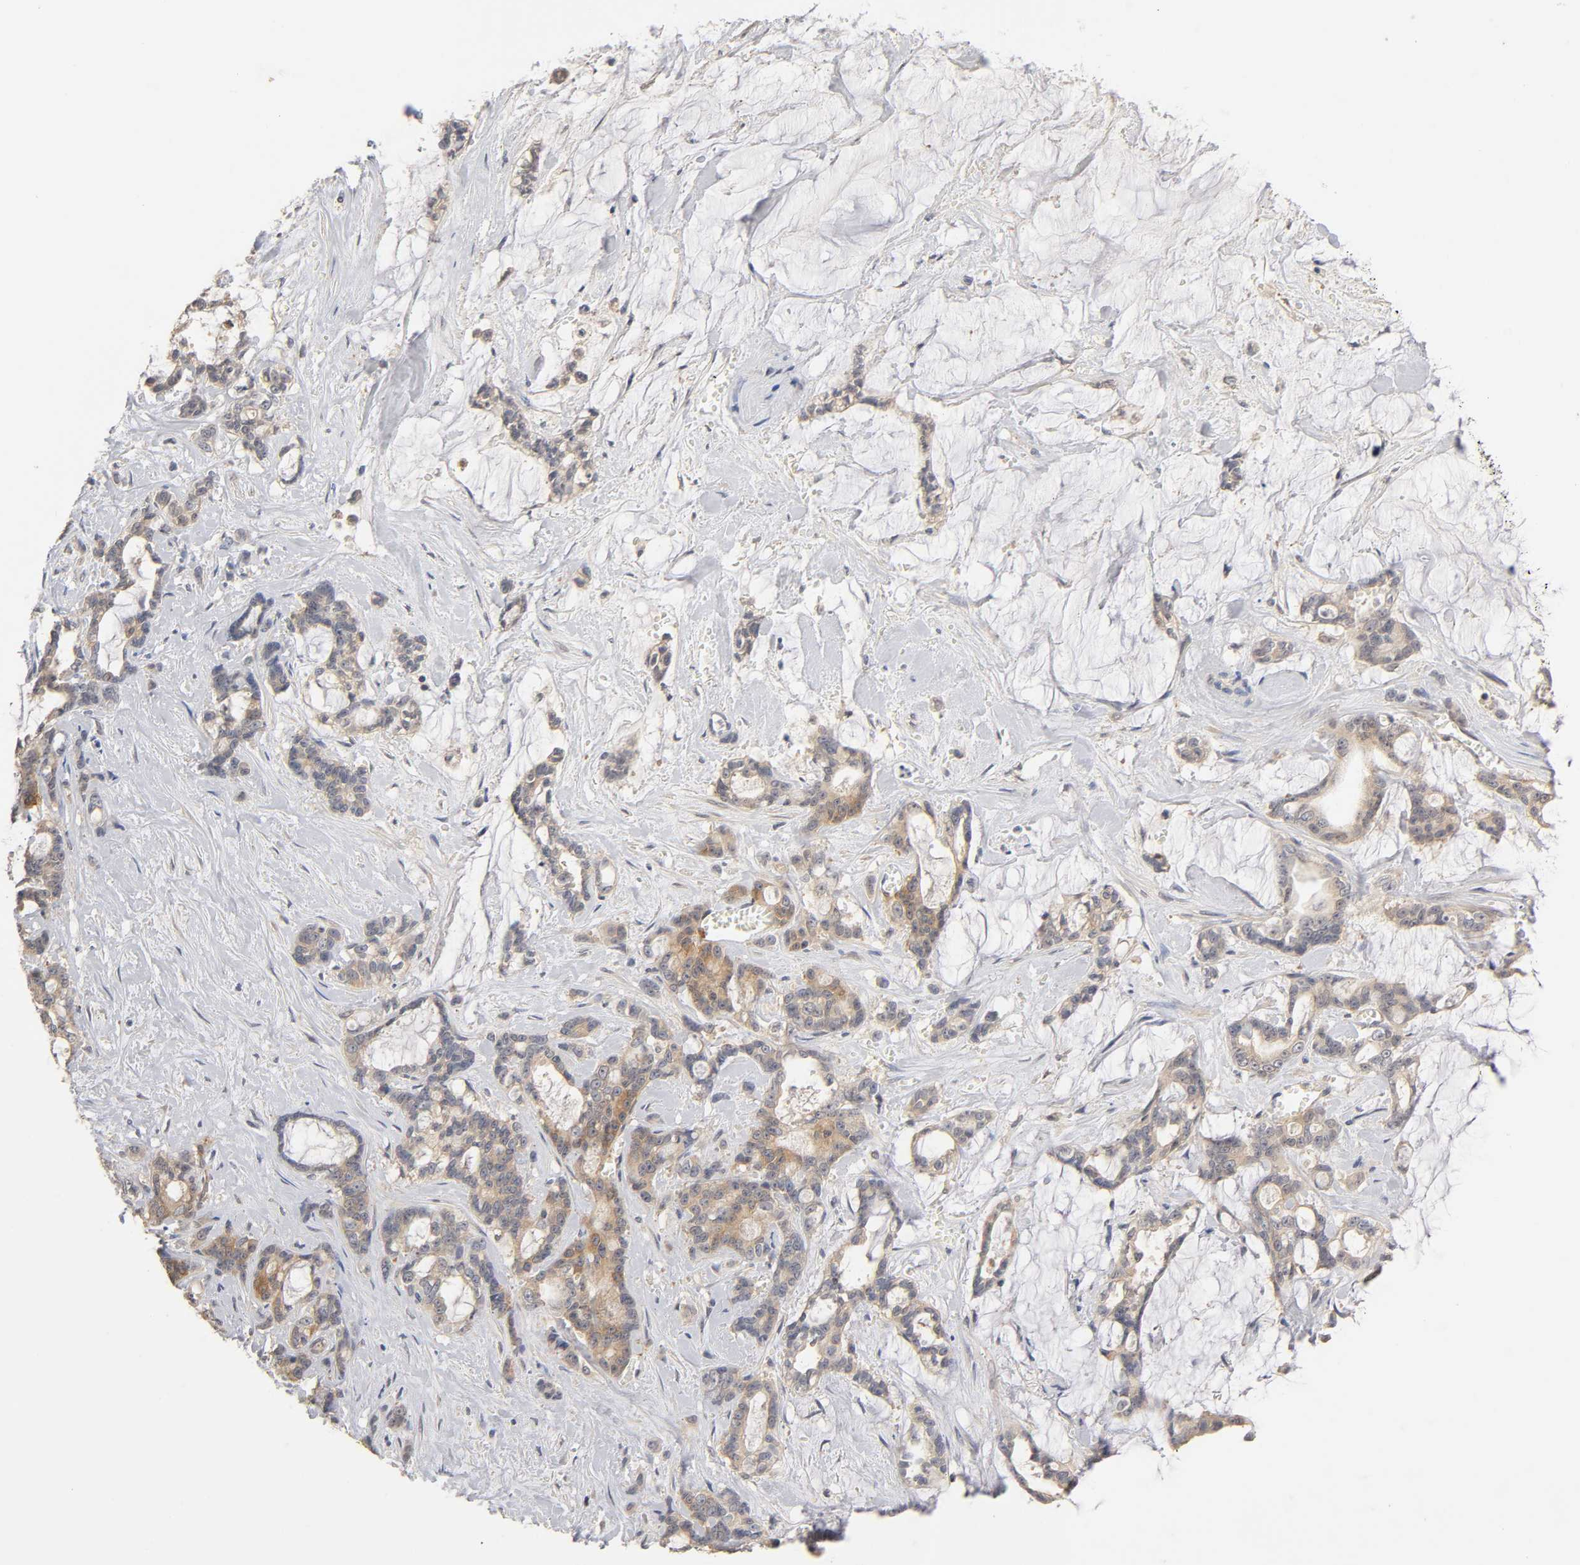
{"staining": {"intensity": "weak", "quantity": "25%-75%", "location": "cytoplasmic/membranous"}, "tissue": "pancreatic cancer", "cell_type": "Tumor cells", "image_type": "cancer", "snomed": [{"axis": "morphology", "description": "Adenocarcinoma, NOS"}, {"axis": "topography", "description": "Pancreas"}], "caption": "Adenocarcinoma (pancreatic) stained for a protein (brown) demonstrates weak cytoplasmic/membranous positive expression in about 25%-75% of tumor cells.", "gene": "PDE5A", "patient": {"sex": "female", "age": 73}}